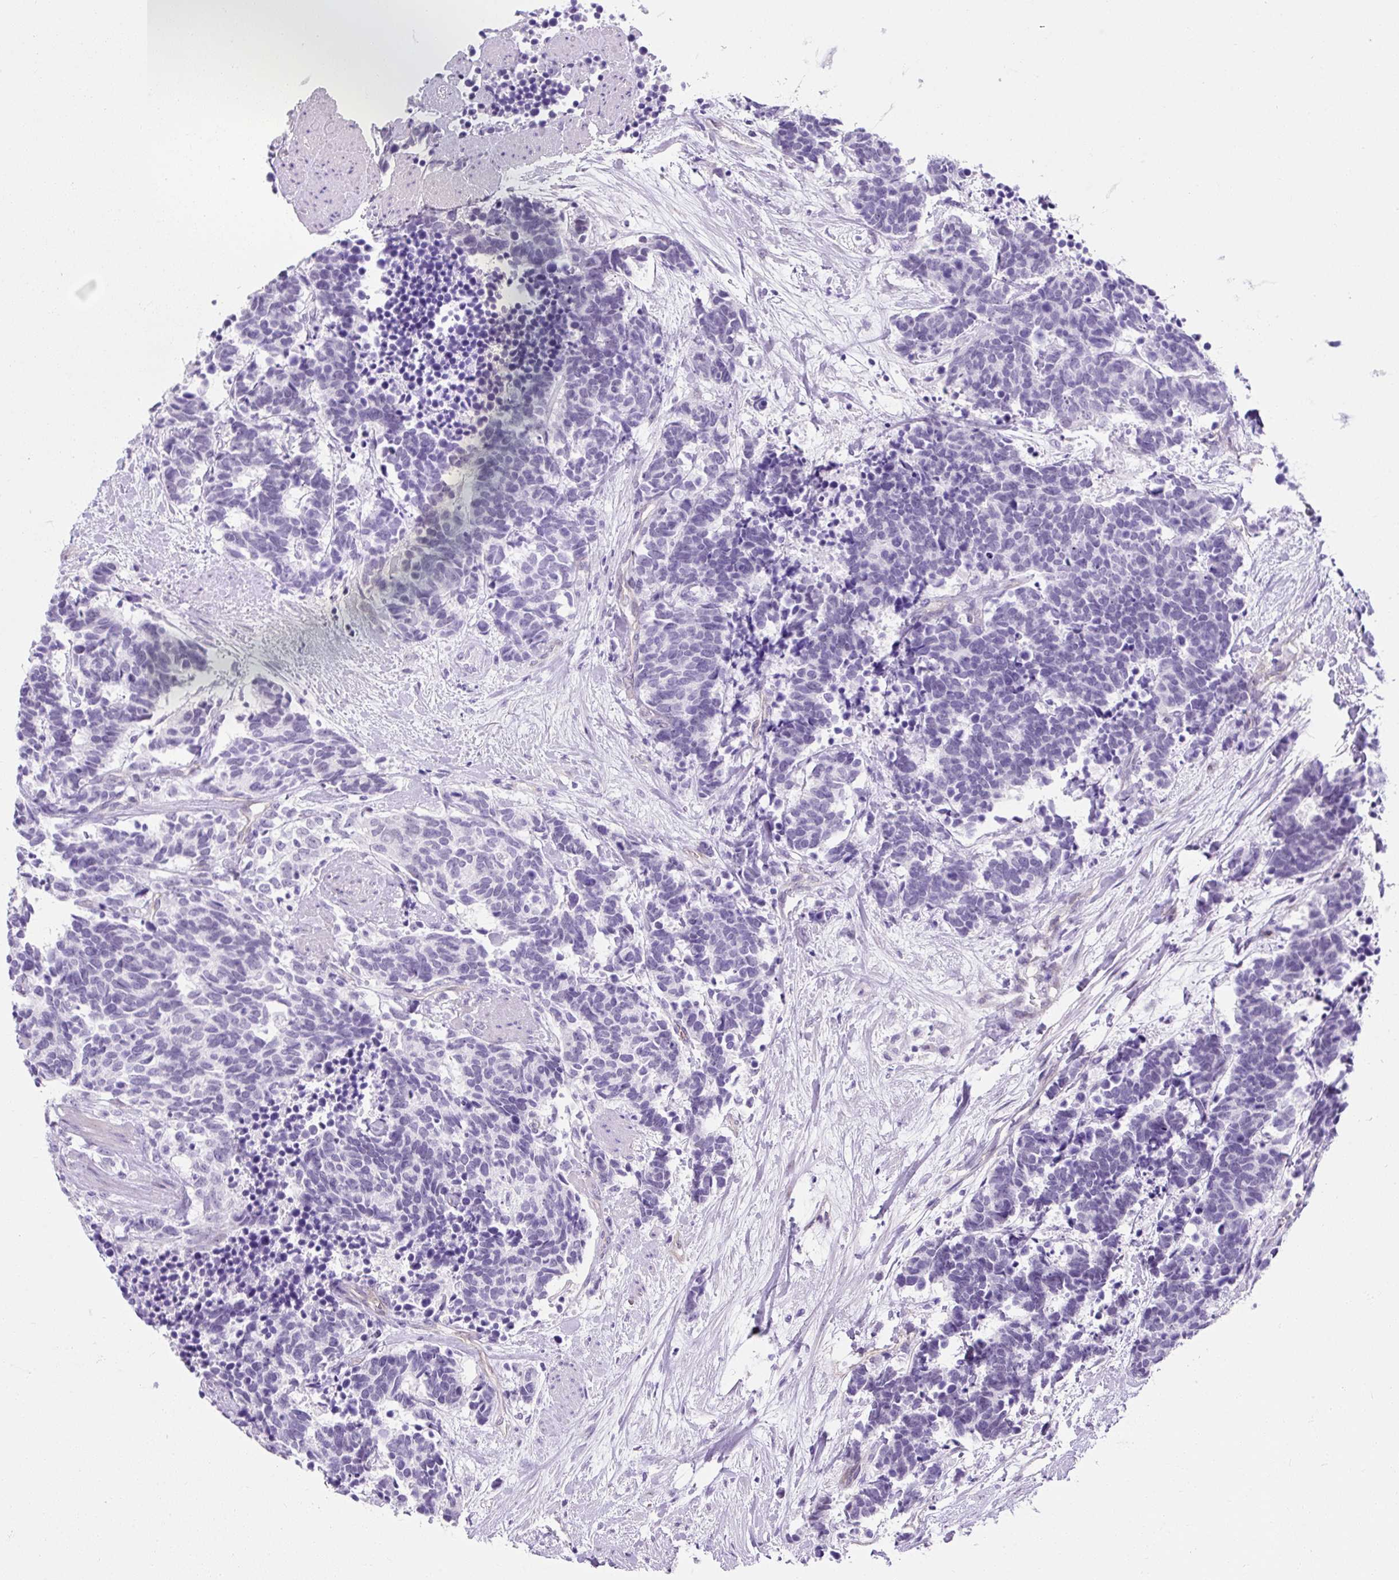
{"staining": {"intensity": "negative", "quantity": "none", "location": "none"}, "tissue": "carcinoid", "cell_type": "Tumor cells", "image_type": "cancer", "snomed": [{"axis": "morphology", "description": "Carcinoma, NOS"}, {"axis": "morphology", "description": "Carcinoid, malignant, NOS"}, {"axis": "topography", "description": "Prostate"}], "caption": "This is a photomicrograph of IHC staining of carcinoma, which shows no staining in tumor cells.", "gene": "KRT12", "patient": {"sex": "male", "age": 57}}